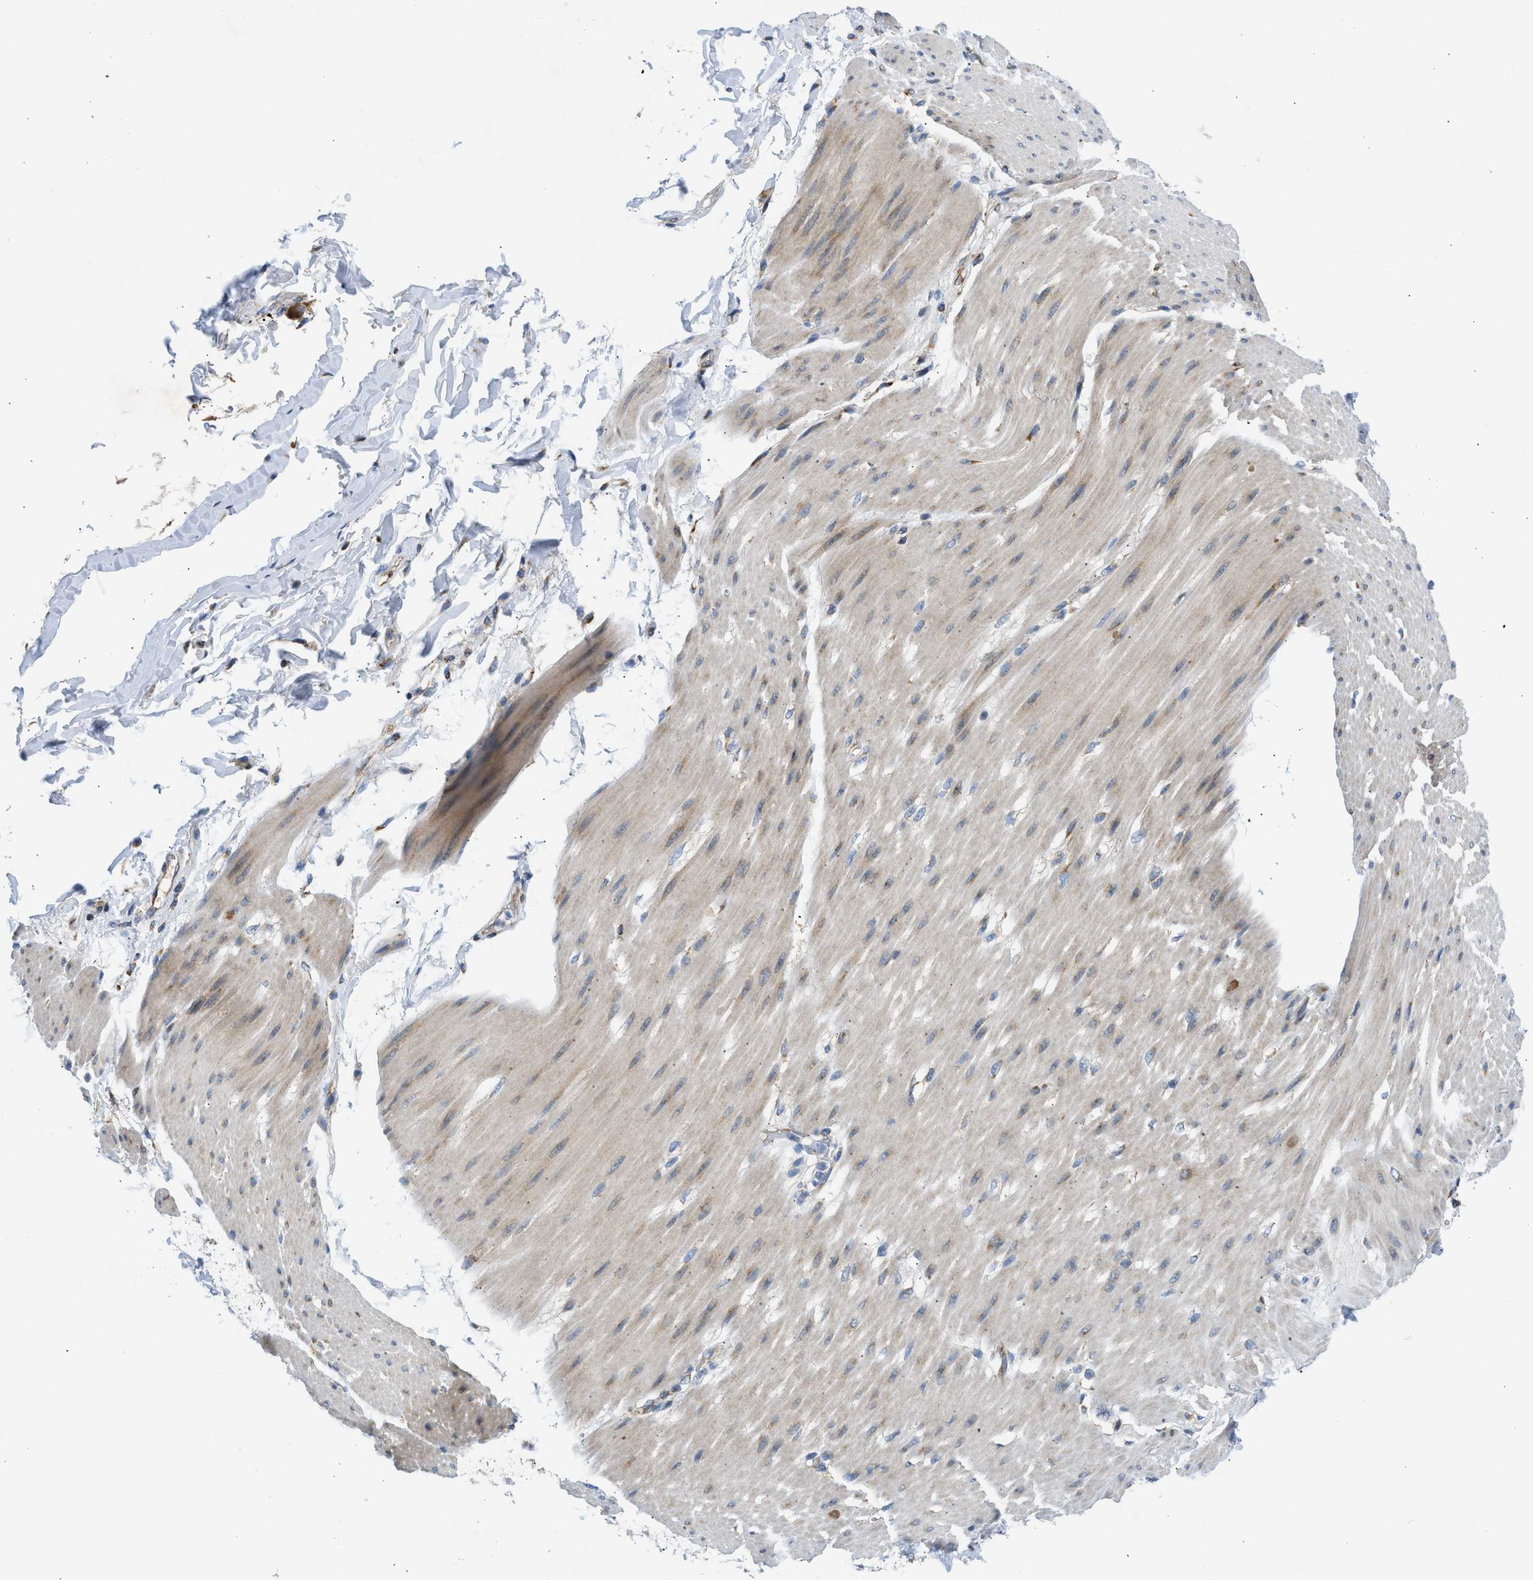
{"staining": {"intensity": "negative", "quantity": "none", "location": "none"}, "tissue": "adipose tissue", "cell_type": "Adipocytes", "image_type": "normal", "snomed": [{"axis": "morphology", "description": "Normal tissue, NOS"}, {"axis": "morphology", "description": "Adenocarcinoma, NOS"}, {"axis": "topography", "description": "Duodenum"}, {"axis": "topography", "description": "Peripheral nerve tissue"}], "caption": "The photomicrograph reveals no staining of adipocytes in benign adipose tissue.", "gene": "CAMKK2", "patient": {"sex": "female", "age": 60}}